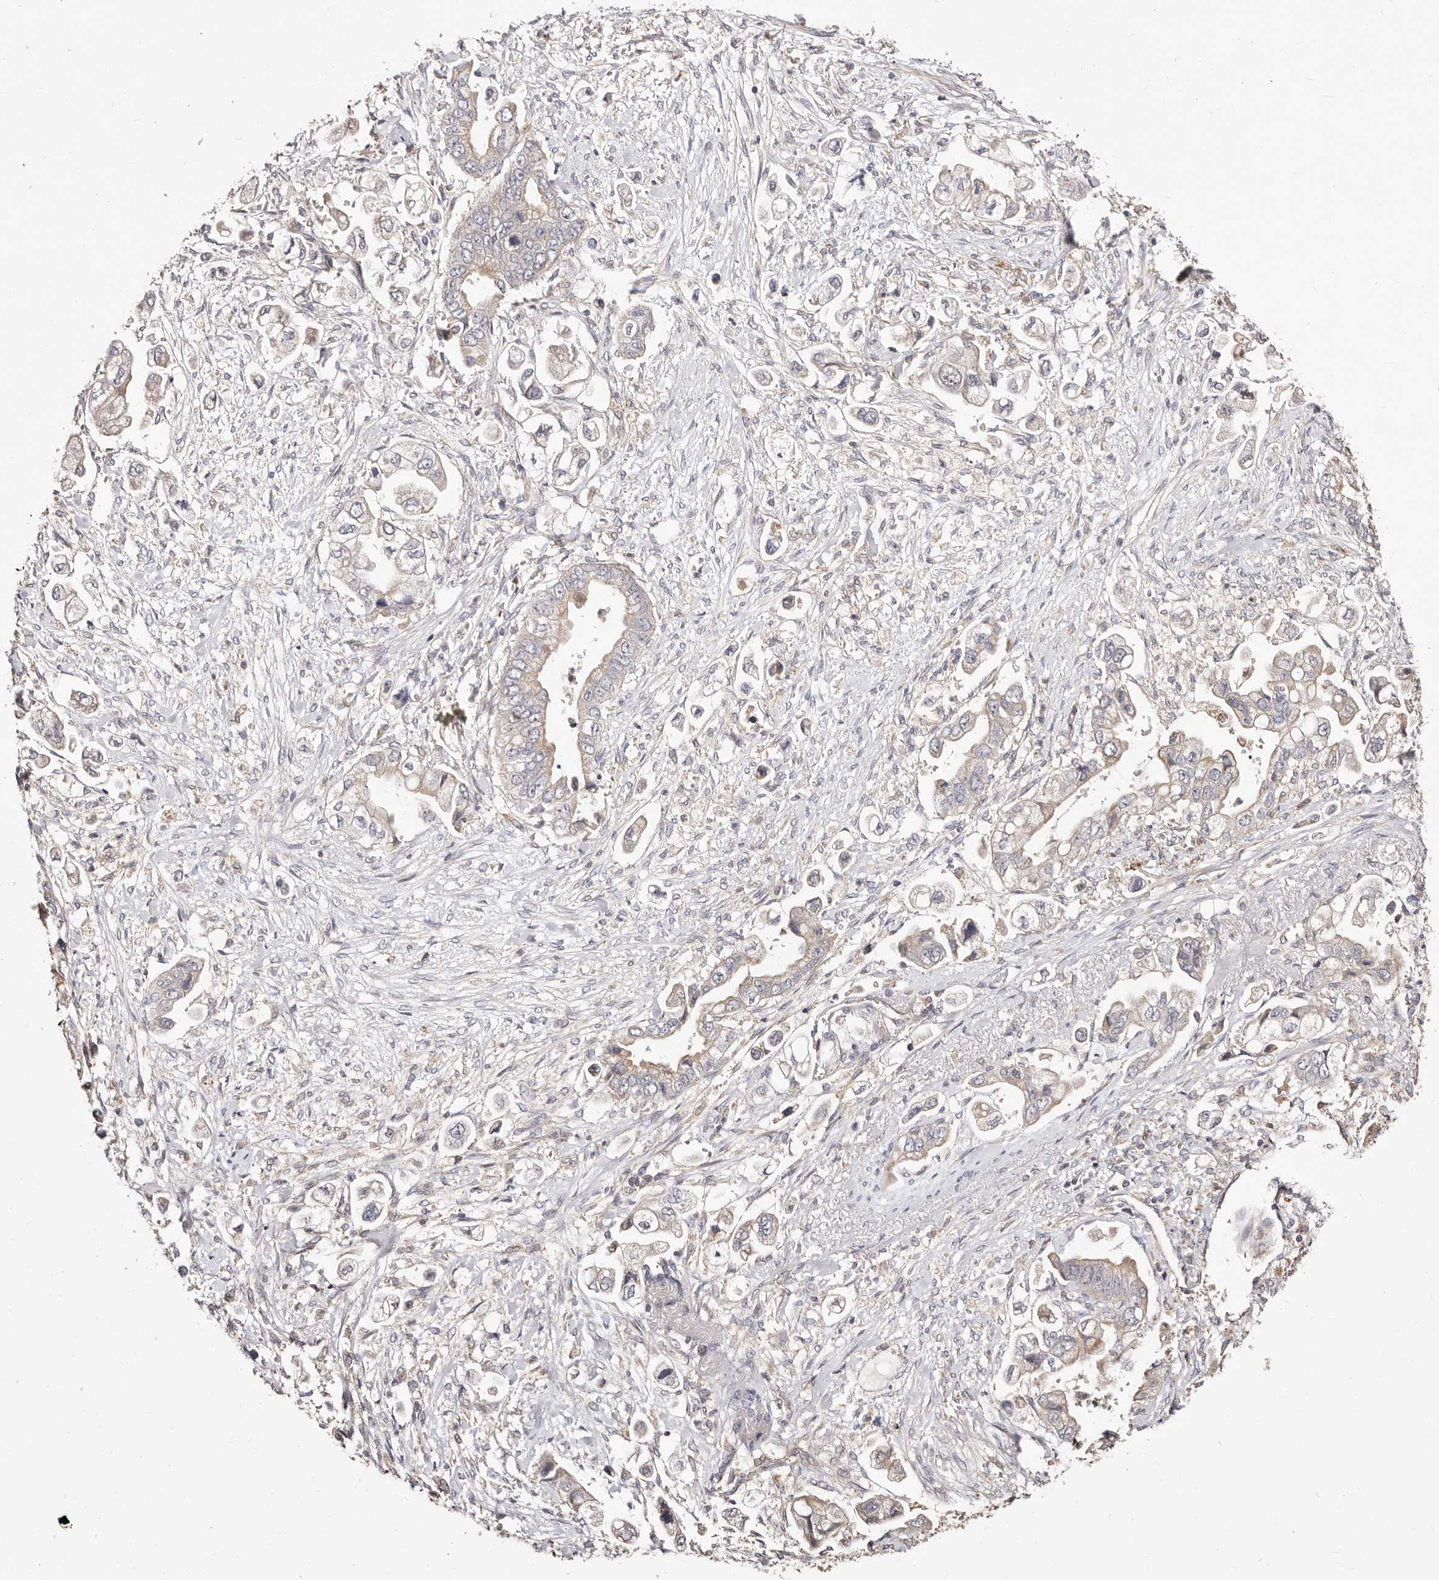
{"staining": {"intensity": "weak", "quantity": "25%-75%", "location": "cytoplasmic/membranous"}, "tissue": "stomach cancer", "cell_type": "Tumor cells", "image_type": "cancer", "snomed": [{"axis": "morphology", "description": "Adenocarcinoma, NOS"}, {"axis": "topography", "description": "Stomach"}], "caption": "Stomach cancer (adenocarcinoma) was stained to show a protein in brown. There is low levels of weak cytoplasmic/membranous expression in about 25%-75% of tumor cells. Using DAB (3,3'-diaminobenzidine) (brown) and hematoxylin (blue) stains, captured at high magnification using brightfield microscopy.", "gene": "MAPK1", "patient": {"sex": "male", "age": 62}}